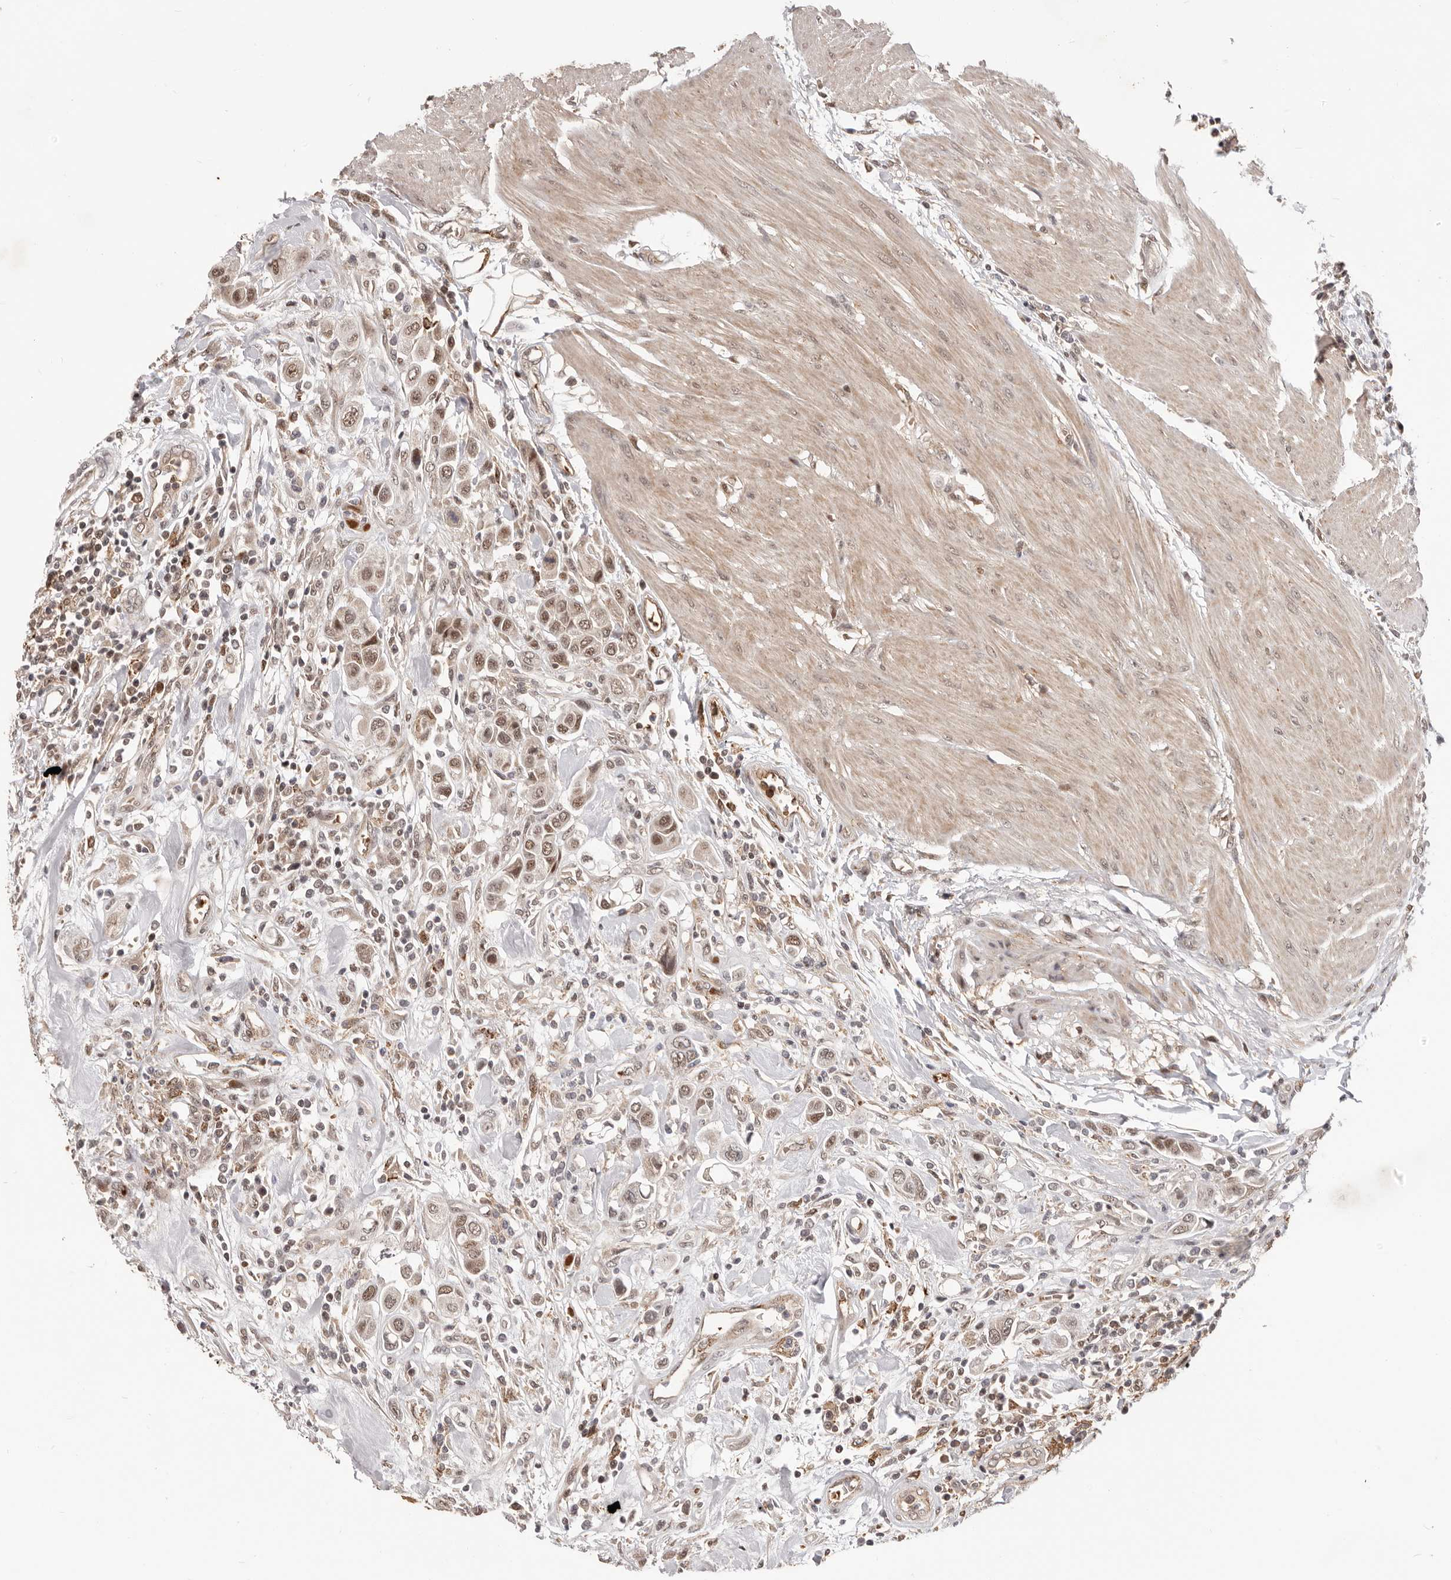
{"staining": {"intensity": "moderate", "quantity": ">75%", "location": "nuclear"}, "tissue": "urothelial cancer", "cell_type": "Tumor cells", "image_type": "cancer", "snomed": [{"axis": "morphology", "description": "Urothelial carcinoma, High grade"}, {"axis": "topography", "description": "Urinary bladder"}], "caption": "Protein expression analysis of high-grade urothelial carcinoma demonstrates moderate nuclear staining in approximately >75% of tumor cells.", "gene": "NCOA3", "patient": {"sex": "male", "age": 50}}